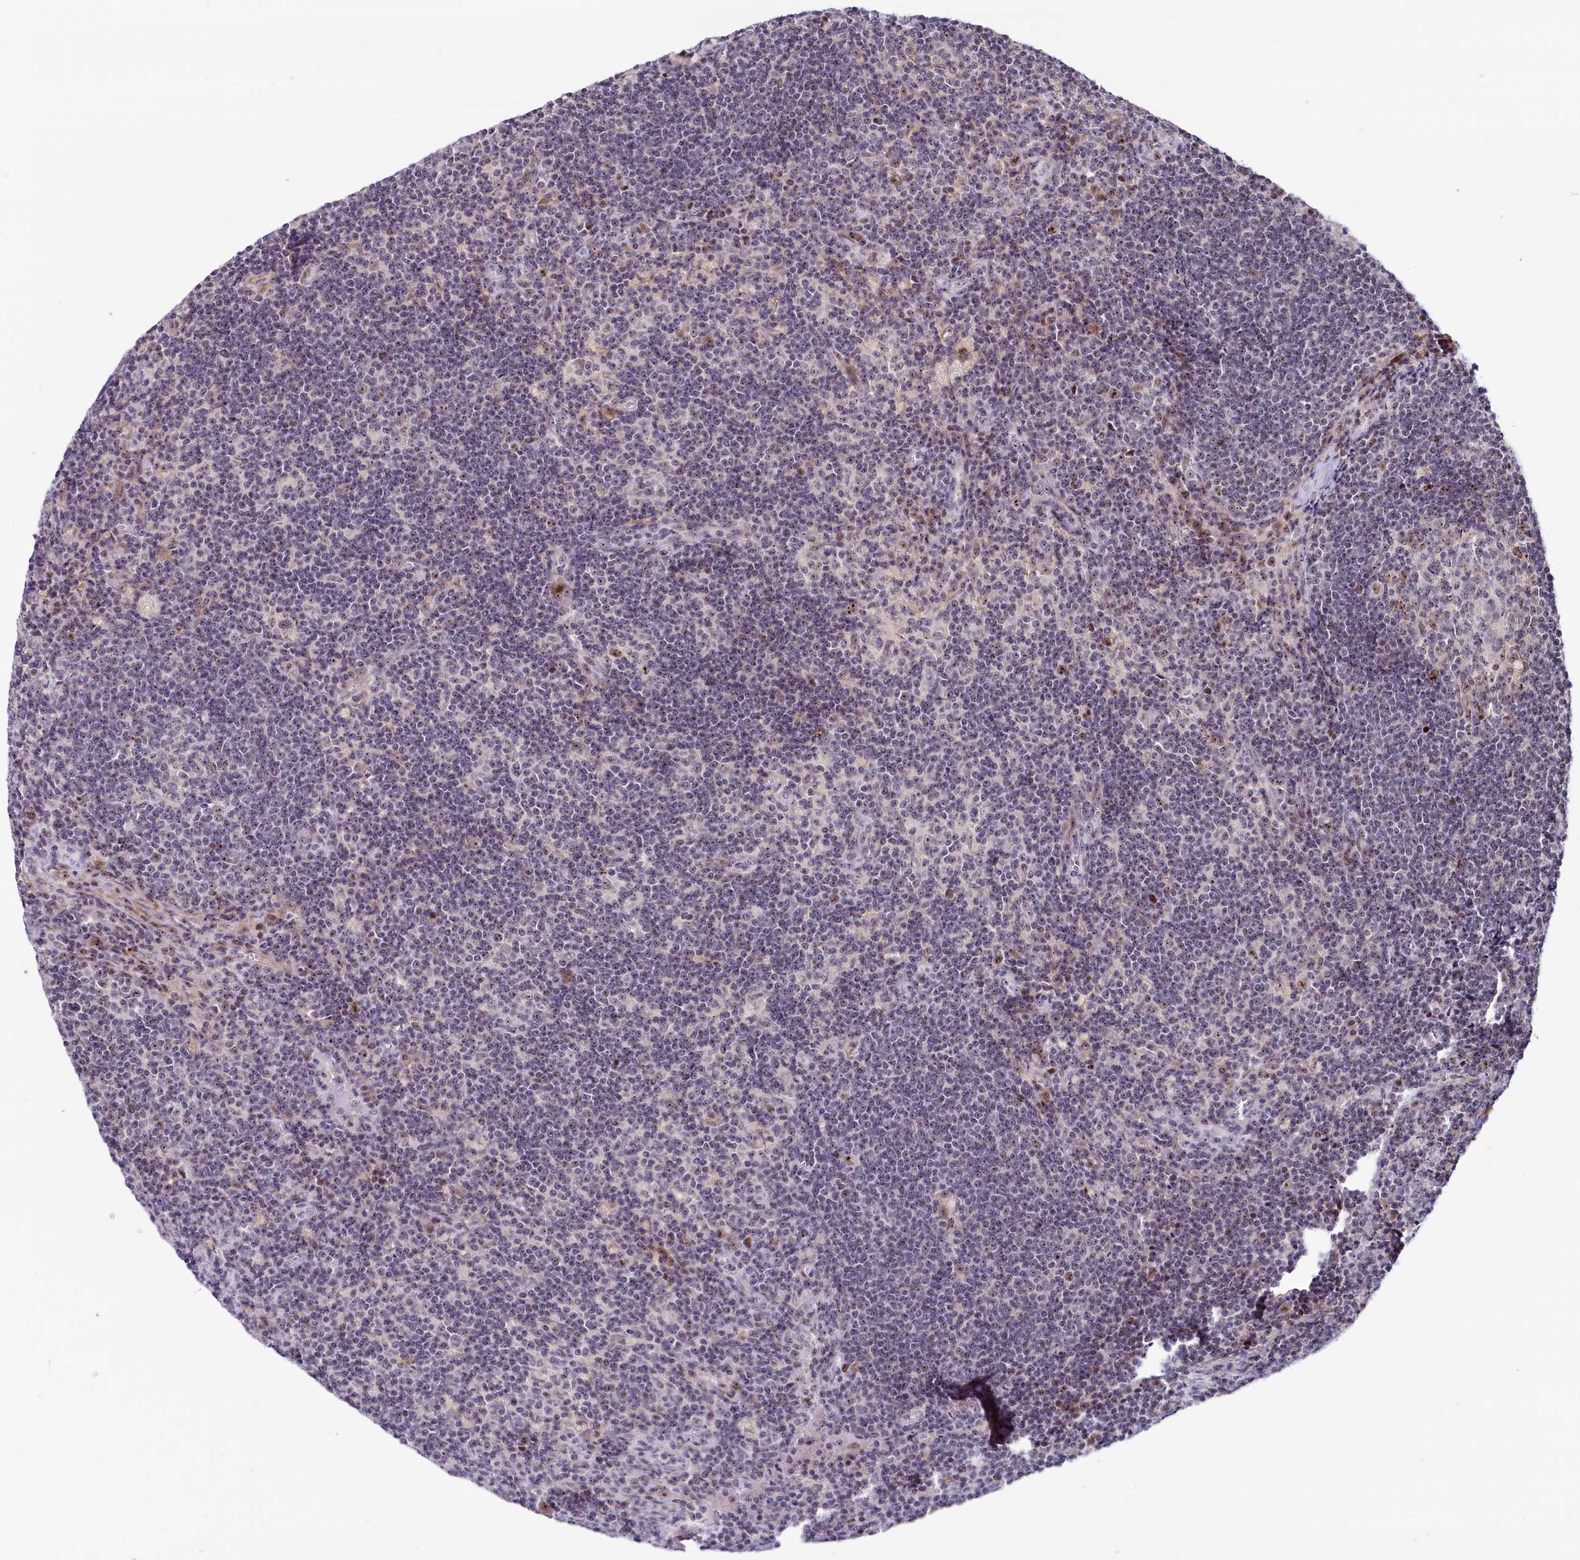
{"staining": {"intensity": "weak", "quantity": "25%-75%", "location": "nuclear"}, "tissue": "lymph node", "cell_type": "Germinal center cells", "image_type": "normal", "snomed": [{"axis": "morphology", "description": "Normal tissue, NOS"}, {"axis": "topography", "description": "Lymph node"}], "caption": "High-power microscopy captured an immunohistochemistry (IHC) micrograph of benign lymph node, revealing weak nuclear expression in approximately 25%-75% of germinal center cells.", "gene": "TCOF1", "patient": {"sex": "male", "age": 69}}